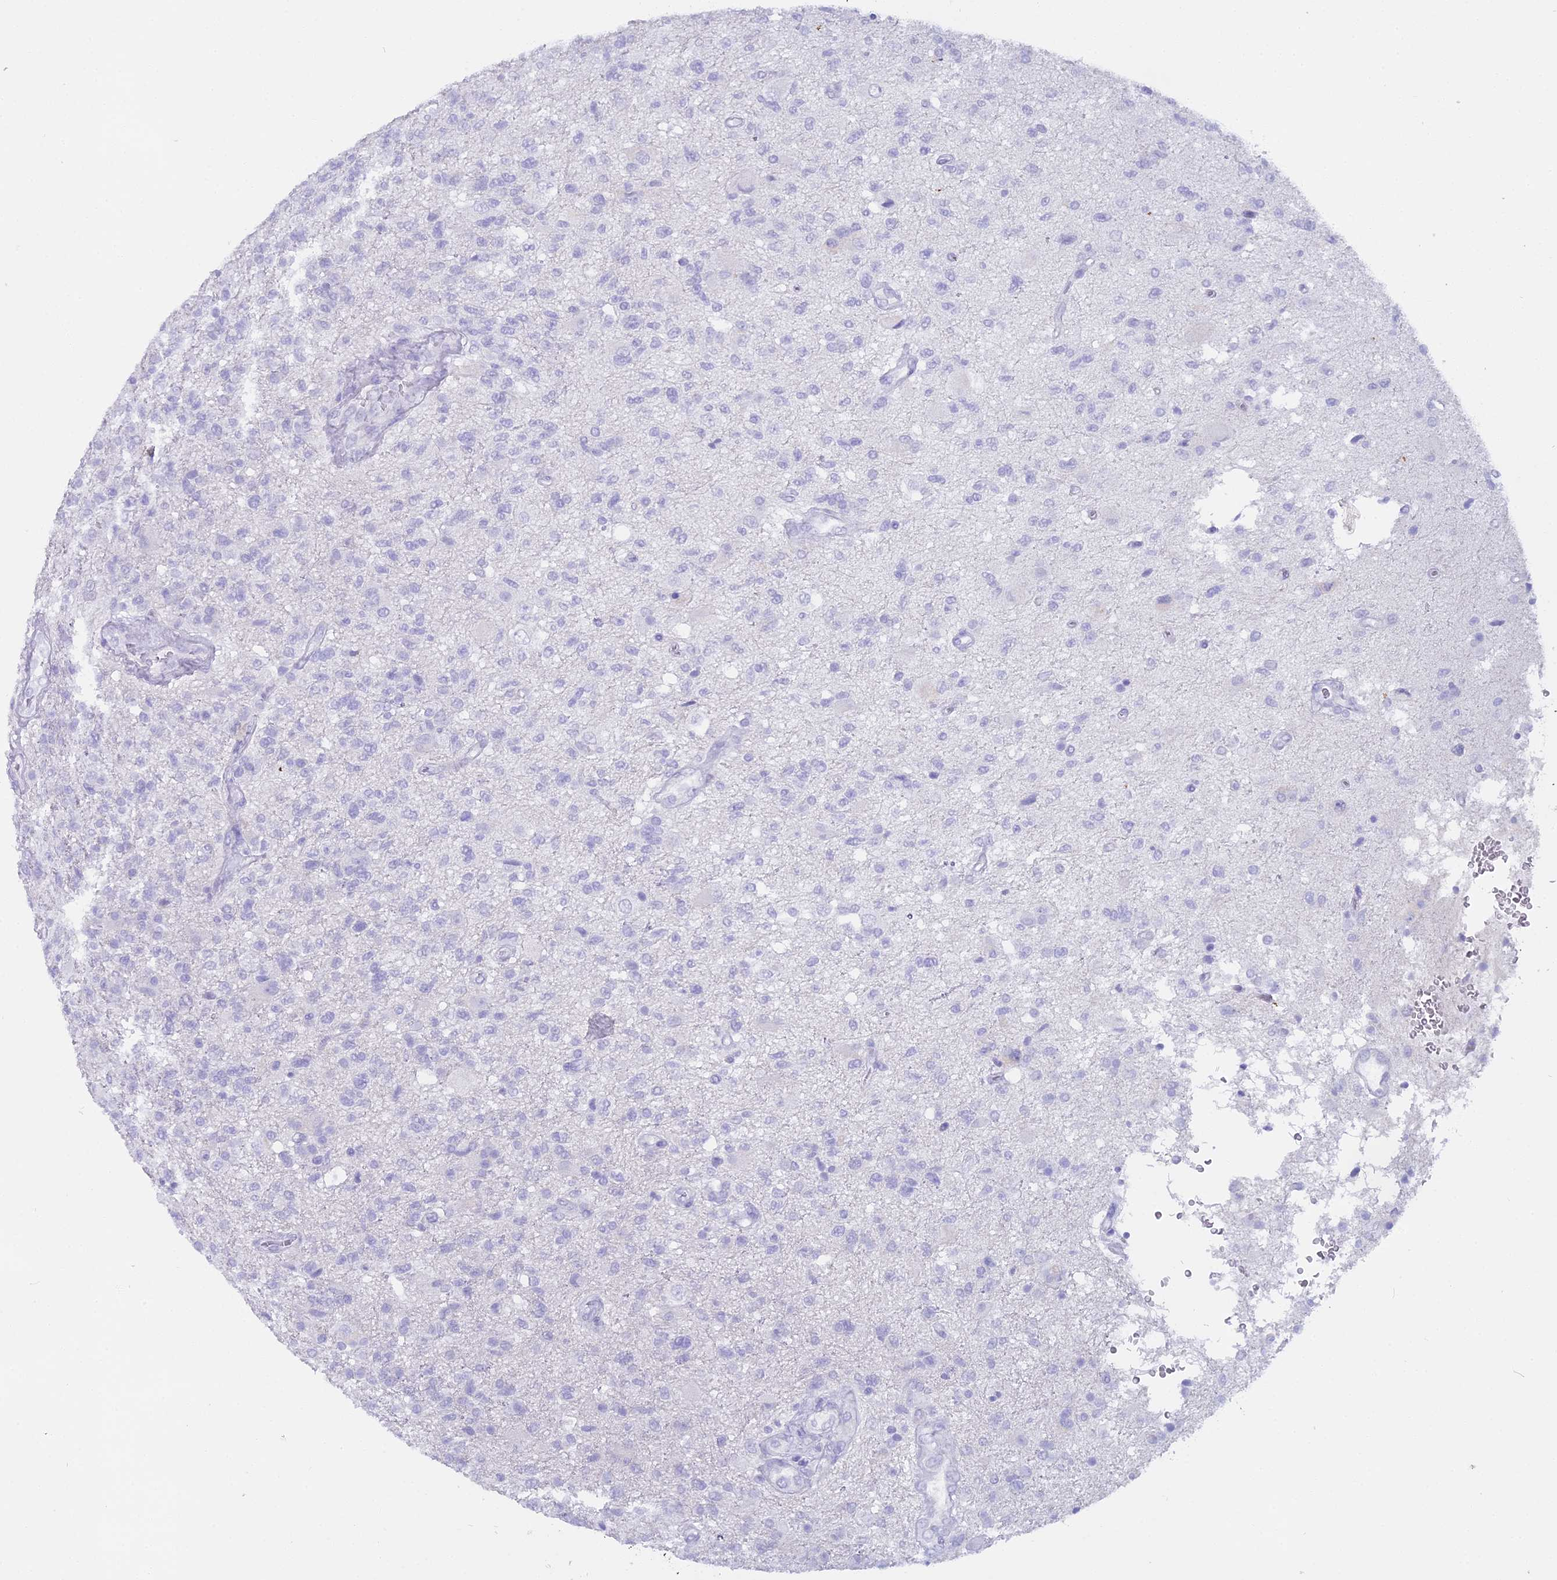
{"staining": {"intensity": "negative", "quantity": "none", "location": "none"}, "tissue": "glioma", "cell_type": "Tumor cells", "image_type": "cancer", "snomed": [{"axis": "morphology", "description": "Glioma, malignant, High grade"}, {"axis": "topography", "description": "Brain"}], "caption": "The photomicrograph demonstrates no staining of tumor cells in malignant glioma (high-grade).", "gene": "ALPP", "patient": {"sex": "male", "age": 56}}